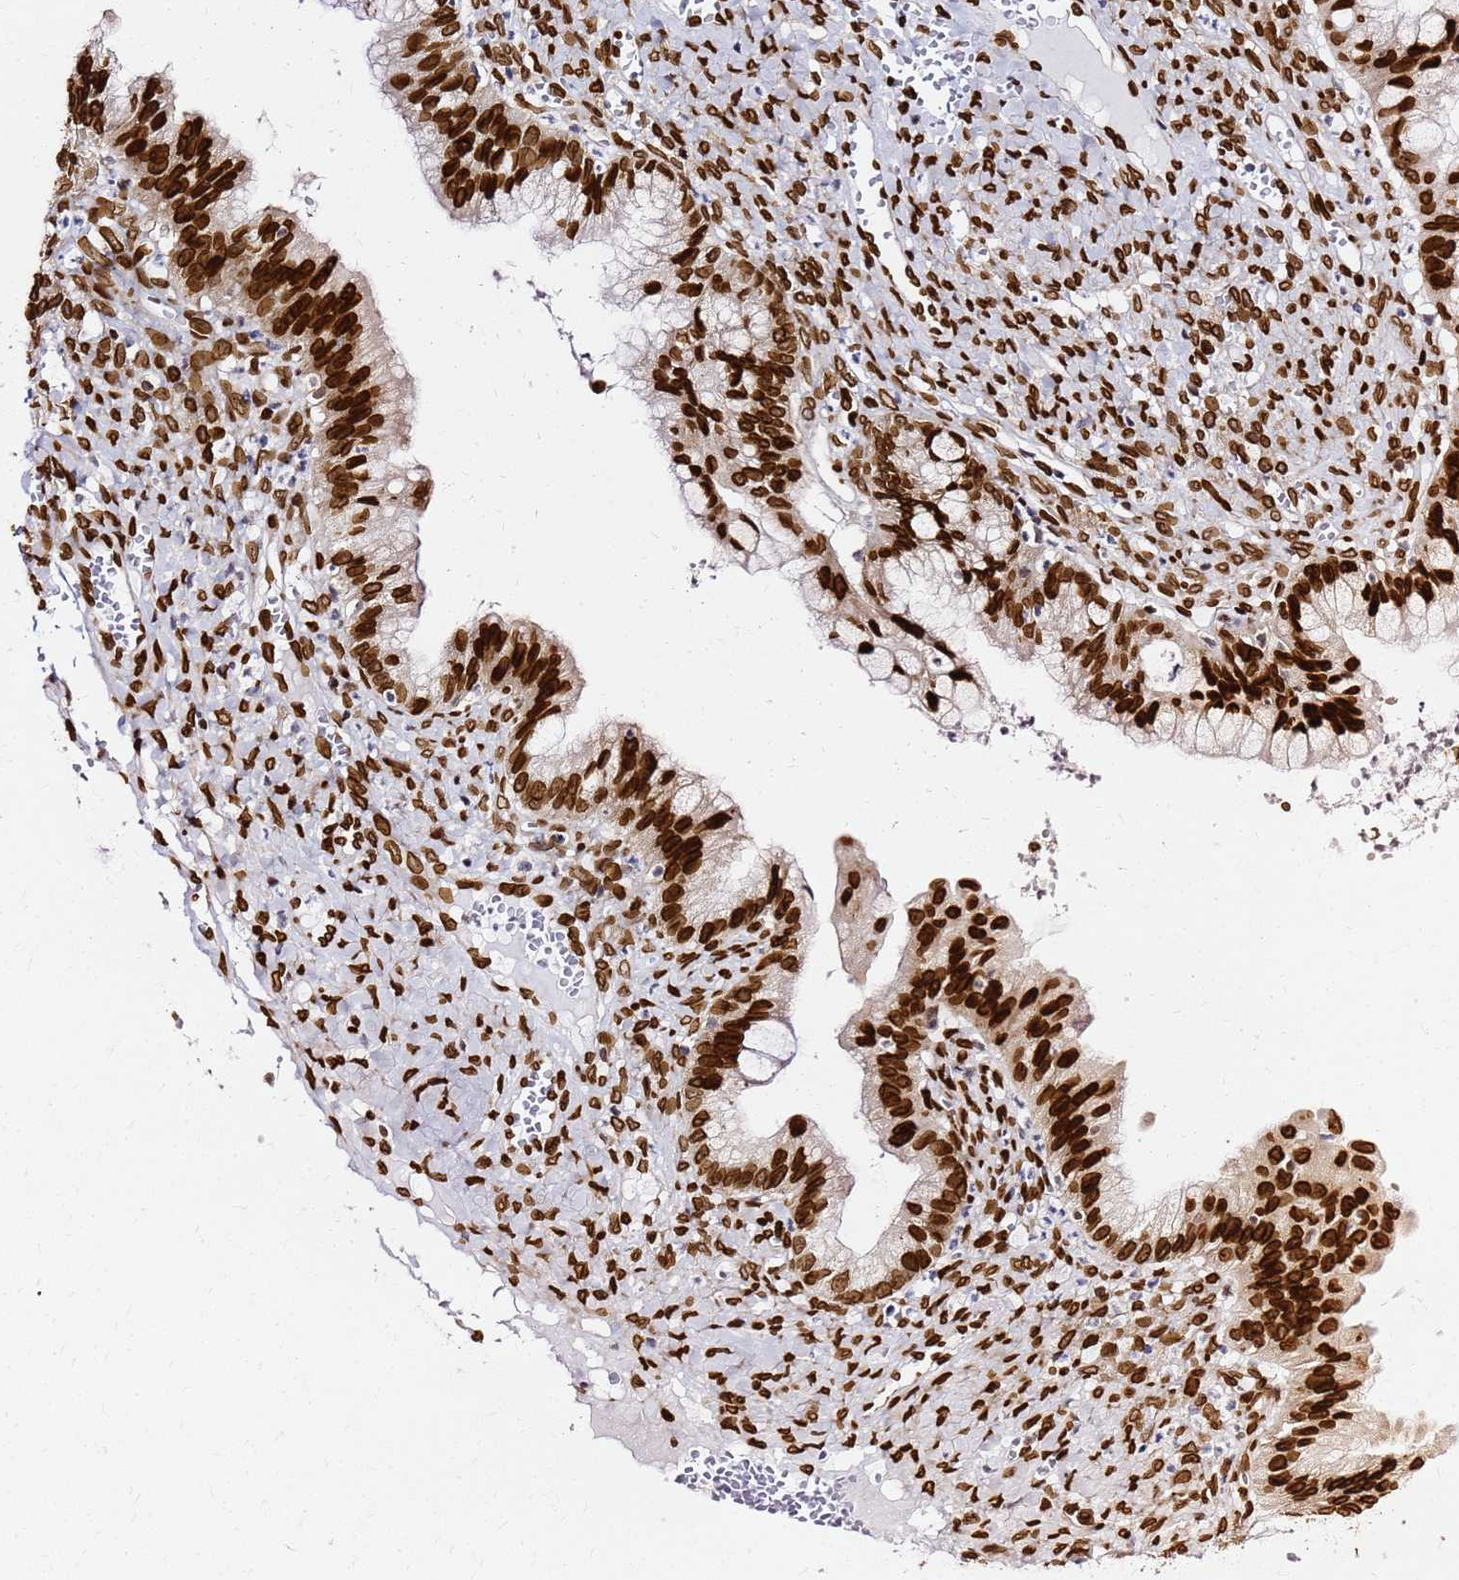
{"staining": {"intensity": "strong", "quantity": ">75%", "location": "nuclear"}, "tissue": "ovarian cancer", "cell_type": "Tumor cells", "image_type": "cancer", "snomed": [{"axis": "morphology", "description": "Cystadenocarcinoma, mucinous, NOS"}, {"axis": "topography", "description": "Ovary"}], "caption": "Mucinous cystadenocarcinoma (ovarian) stained with a protein marker displays strong staining in tumor cells.", "gene": "C6orf141", "patient": {"sex": "female", "age": 70}}